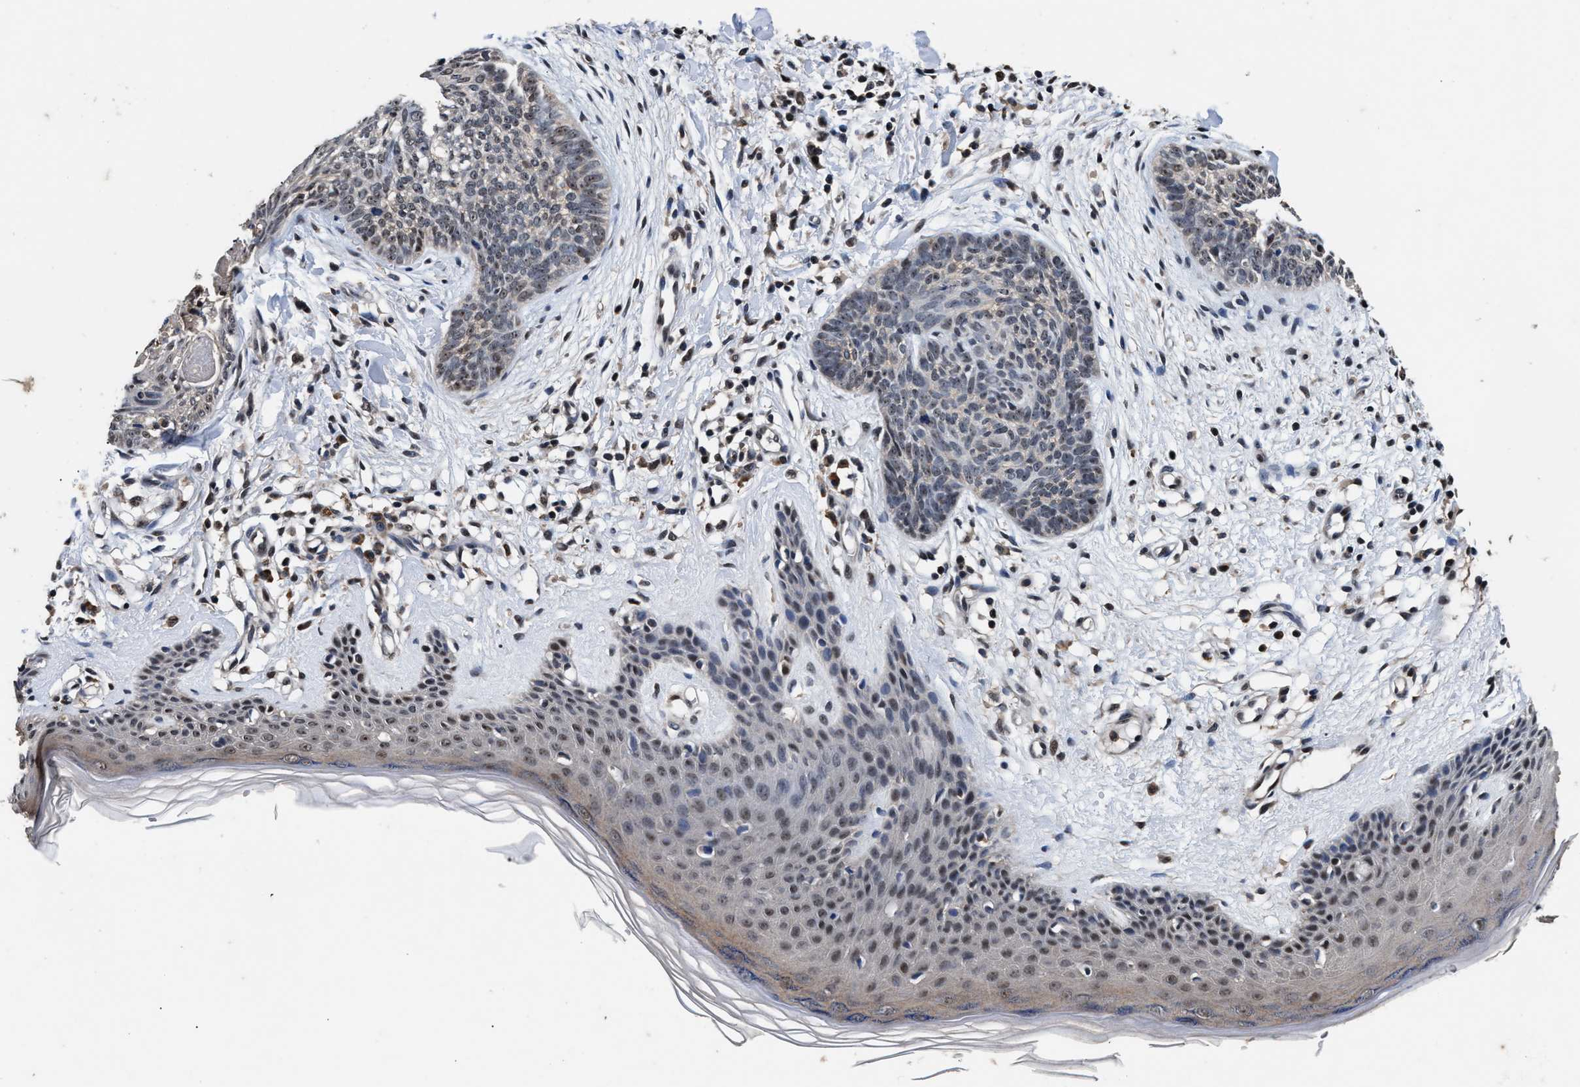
{"staining": {"intensity": "weak", "quantity": "25%-75%", "location": "nuclear"}, "tissue": "skin cancer", "cell_type": "Tumor cells", "image_type": "cancer", "snomed": [{"axis": "morphology", "description": "Basal cell carcinoma"}, {"axis": "topography", "description": "Skin"}], "caption": "Immunohistochemical staining of human skin basal cell carcinoma reveals weak nuclear protein positivity in about 25%-75% of tumor cells. (DAB (3,3'-diaminobenzidine) = brown stain, brightfield microscopy at high magnification).", "gene": "USP16", "patient": {"sex": "female", "age": 59}}